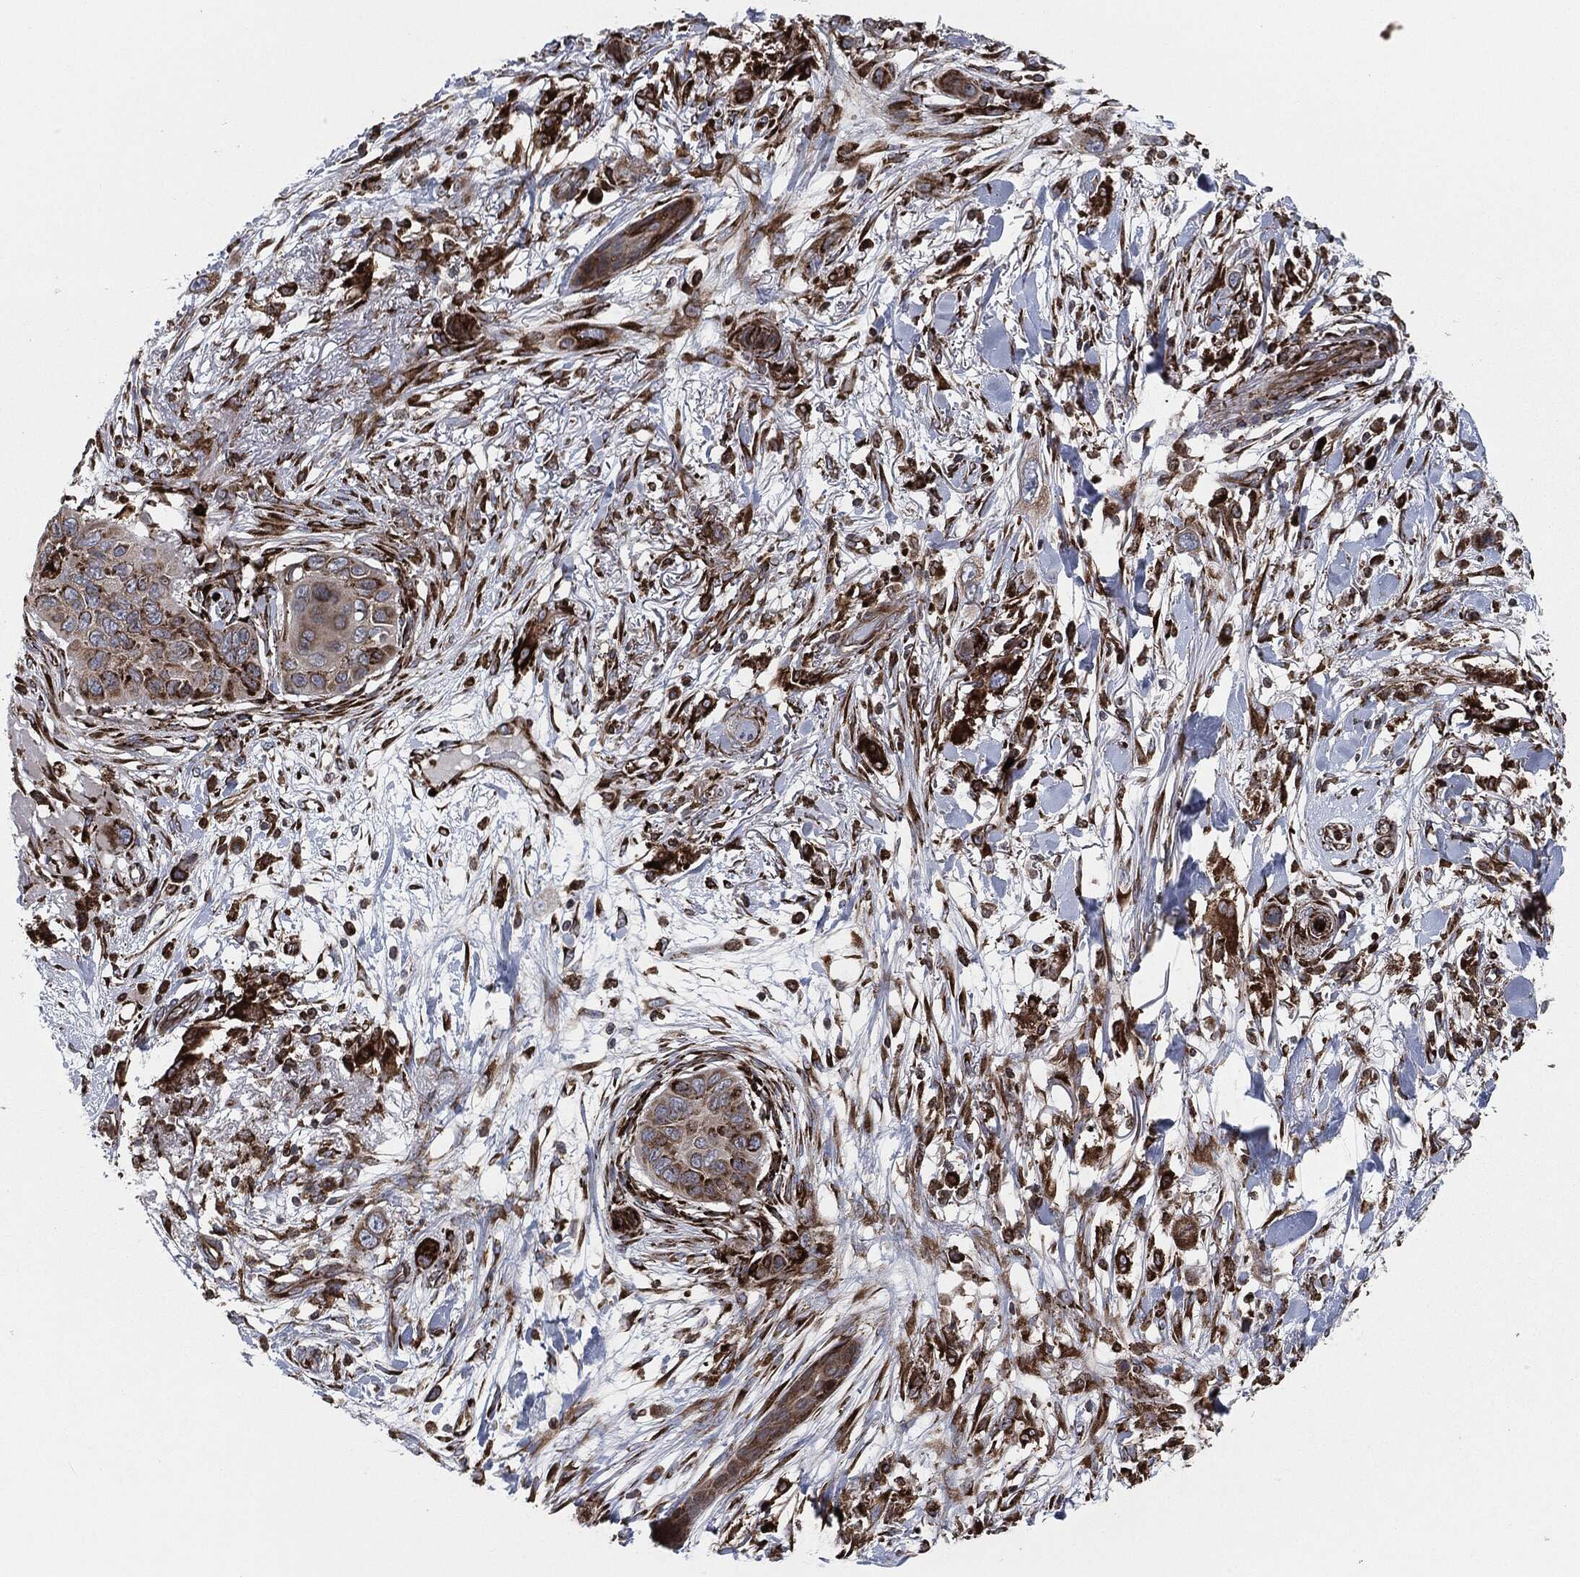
{"staining": {"intensity": "strong", "quantity": ">75%", "location": "cytoplasmic/membranous"}, "tissue": "skin cancer", "cell_type": "Tumor cells", "image_type": "cancer", "snomed": [{"axis": "morphology", "description": "Squamous cell carcinoma, NOS"}, {"axis": "topography", "description": "Skin"}], "caption": "Strong cytoplasmic/membranous positivity for a protein is present in approximately >75% of tumor cells of squamous cell carcinoma (skin) using immunohistochemistry (IHC).", "gene": "CALR", "patient": {"sex": "male", "age": 79}}